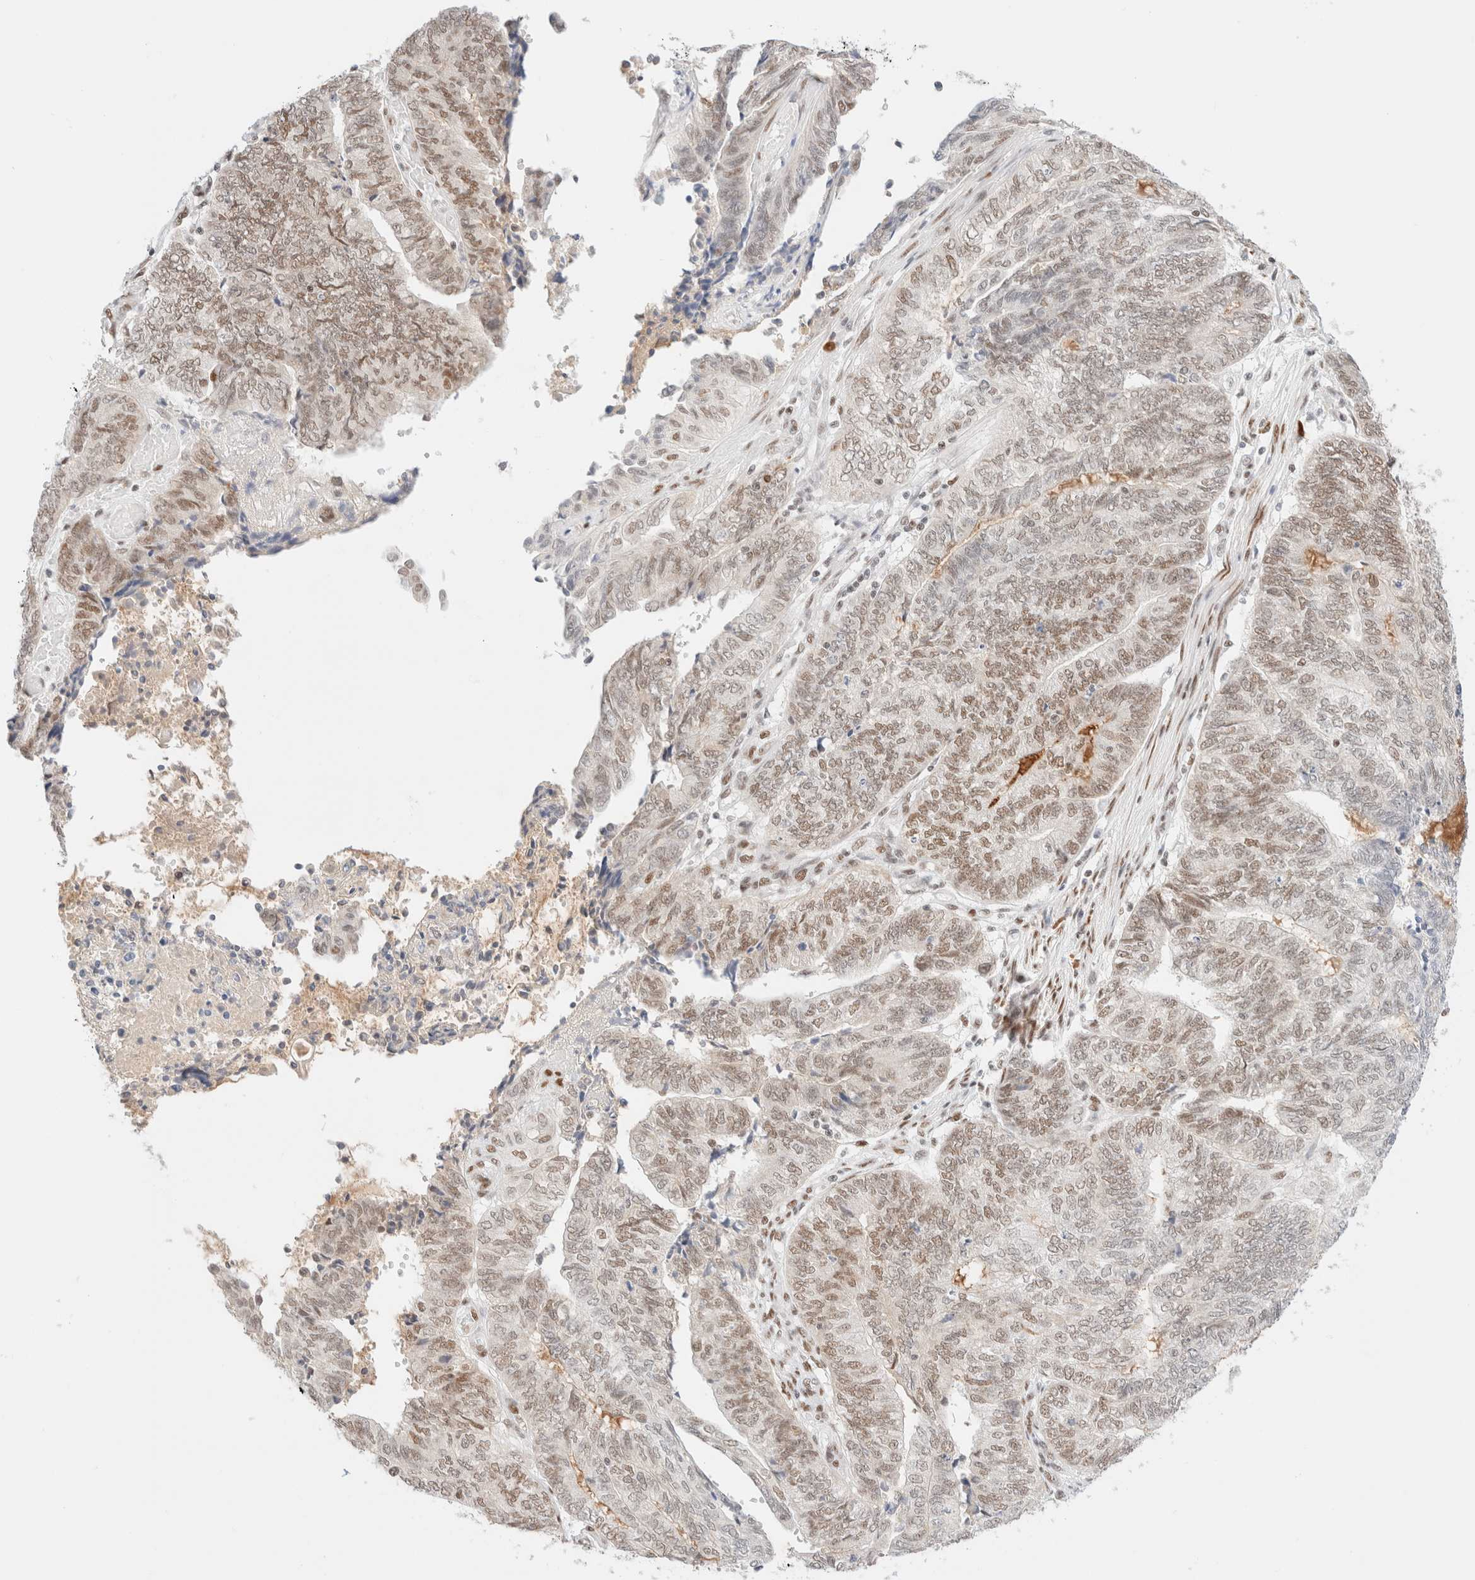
{"staining": {"intensity": "moderate", "quantity": "25%-75%", "location": "nuclear"}, "tissue": "endometrial cancer", "cell_type": "Tumor cells", "image_type": "cancer", "snomed": [{"axis": "morphology", "description": "Adenocarcinoma, NOS"}, {"axis": "topography", "description": "Uterus"}, {"axis": "topography", "description": "Endometrium"}], "caption": "Brown immunohistochemical staining in human endometrial cancer (adenocarcinoma) reveals moderate nuclear expression in about 25%-75% of tumor cells. Nuclei are stained in blue.", "gene": "CIC", "patient": {"sex": "female", "age": 70}}